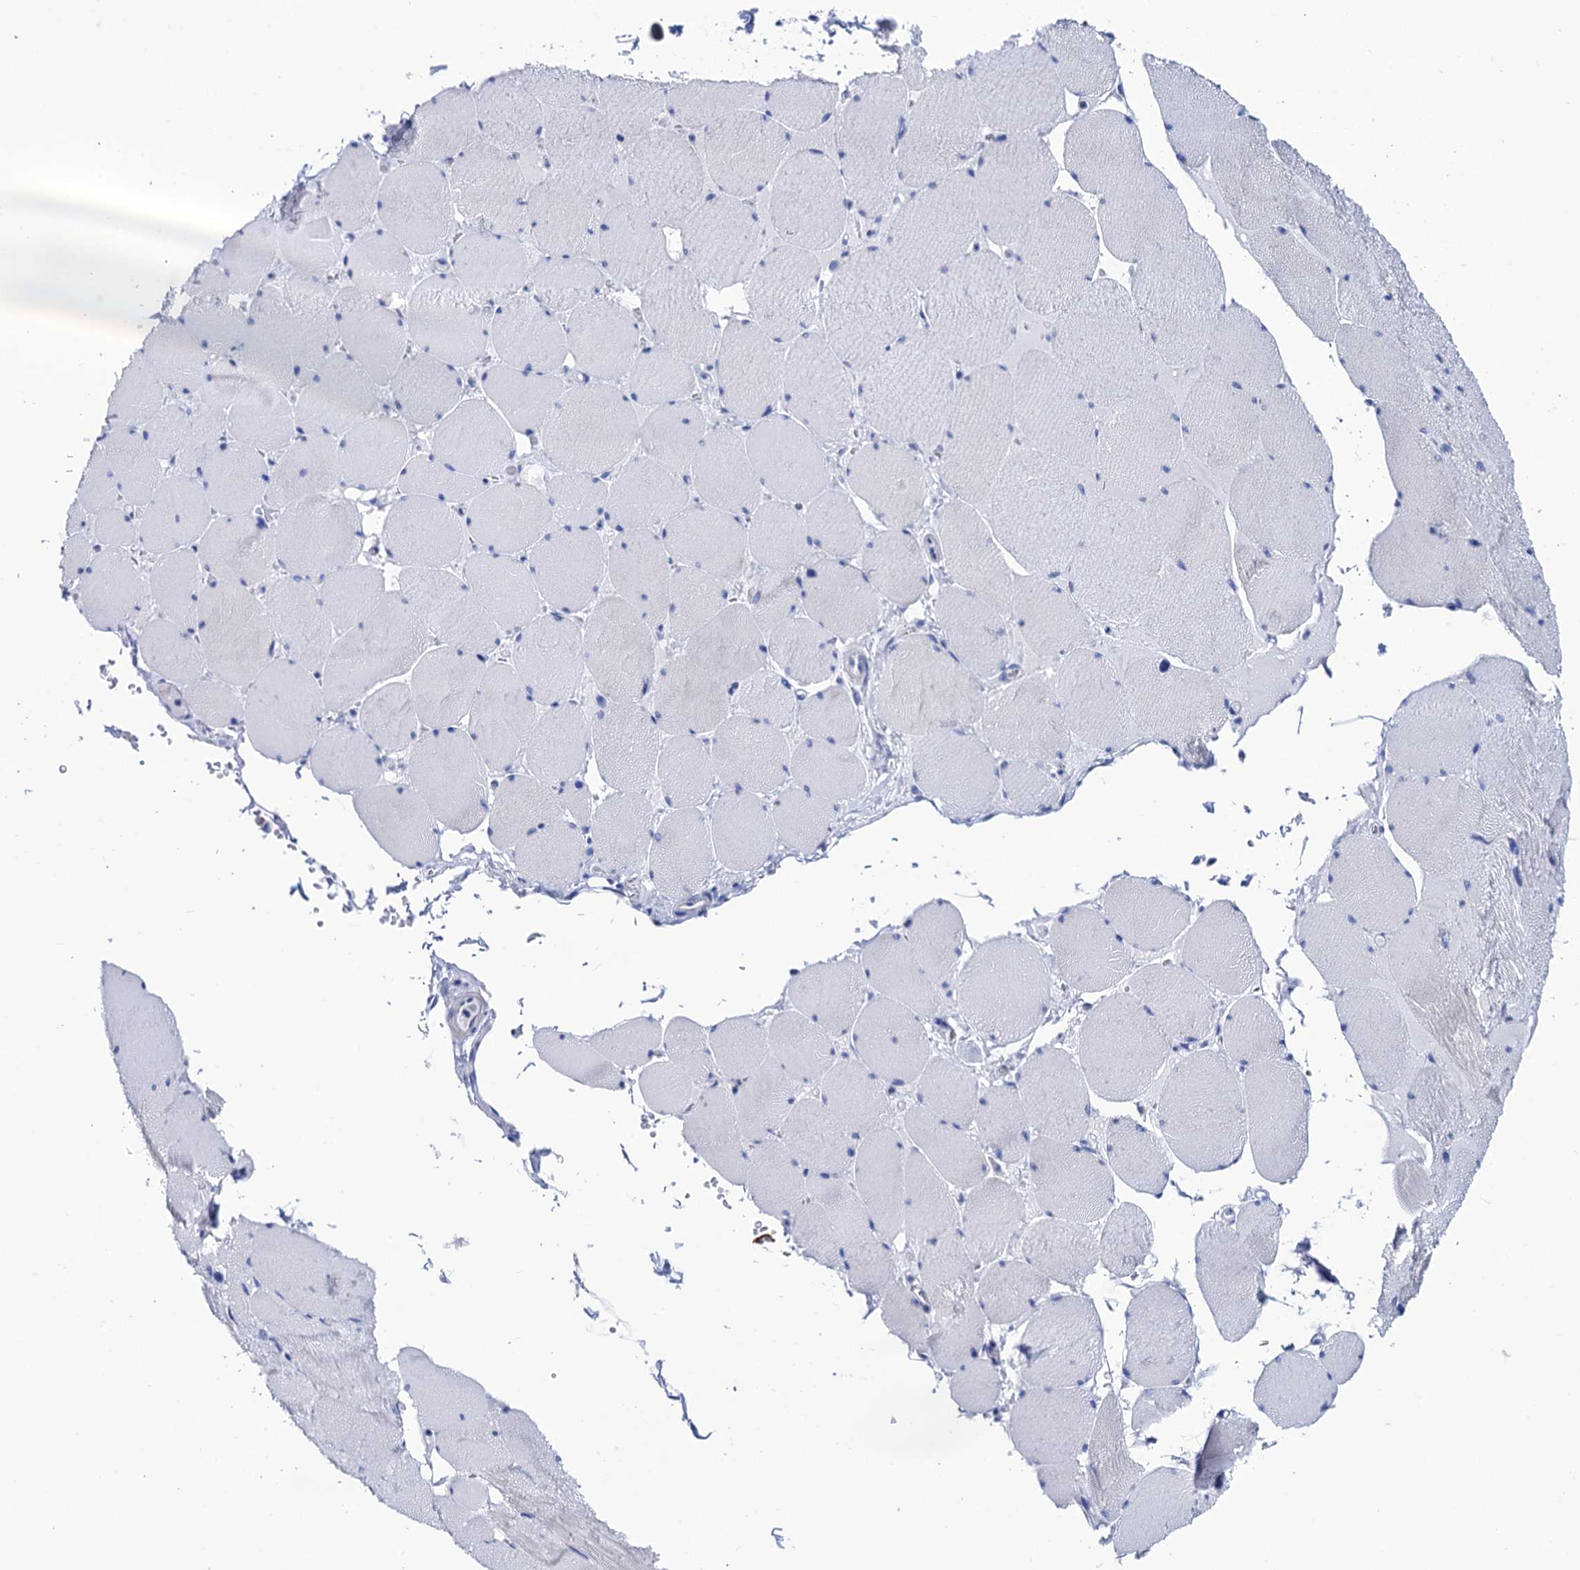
{"staining": {"intensity": "negative", "quantity": "none", "location": "none"}, "tissue": "skeletal muscle", "cell_type": "Myocytes", "image_type": "normal", "snomed": [{"axis": "morphology", "description": "Normal tissue, NOS"}, {"axis": "topography", "description": "Skeletal muscle"}, {"axis": "topography", "description": "Head-Neck"}], "caption": "An immunohistochemistry image of normal skeletal muscle is shown. There is no staining in myocytes of skeletal muscle. (DAB immunohistochemistry with hematoxylin counter stain).", "gene": "RAB3IP", "patient": {"sex": "male", "age": 66}}